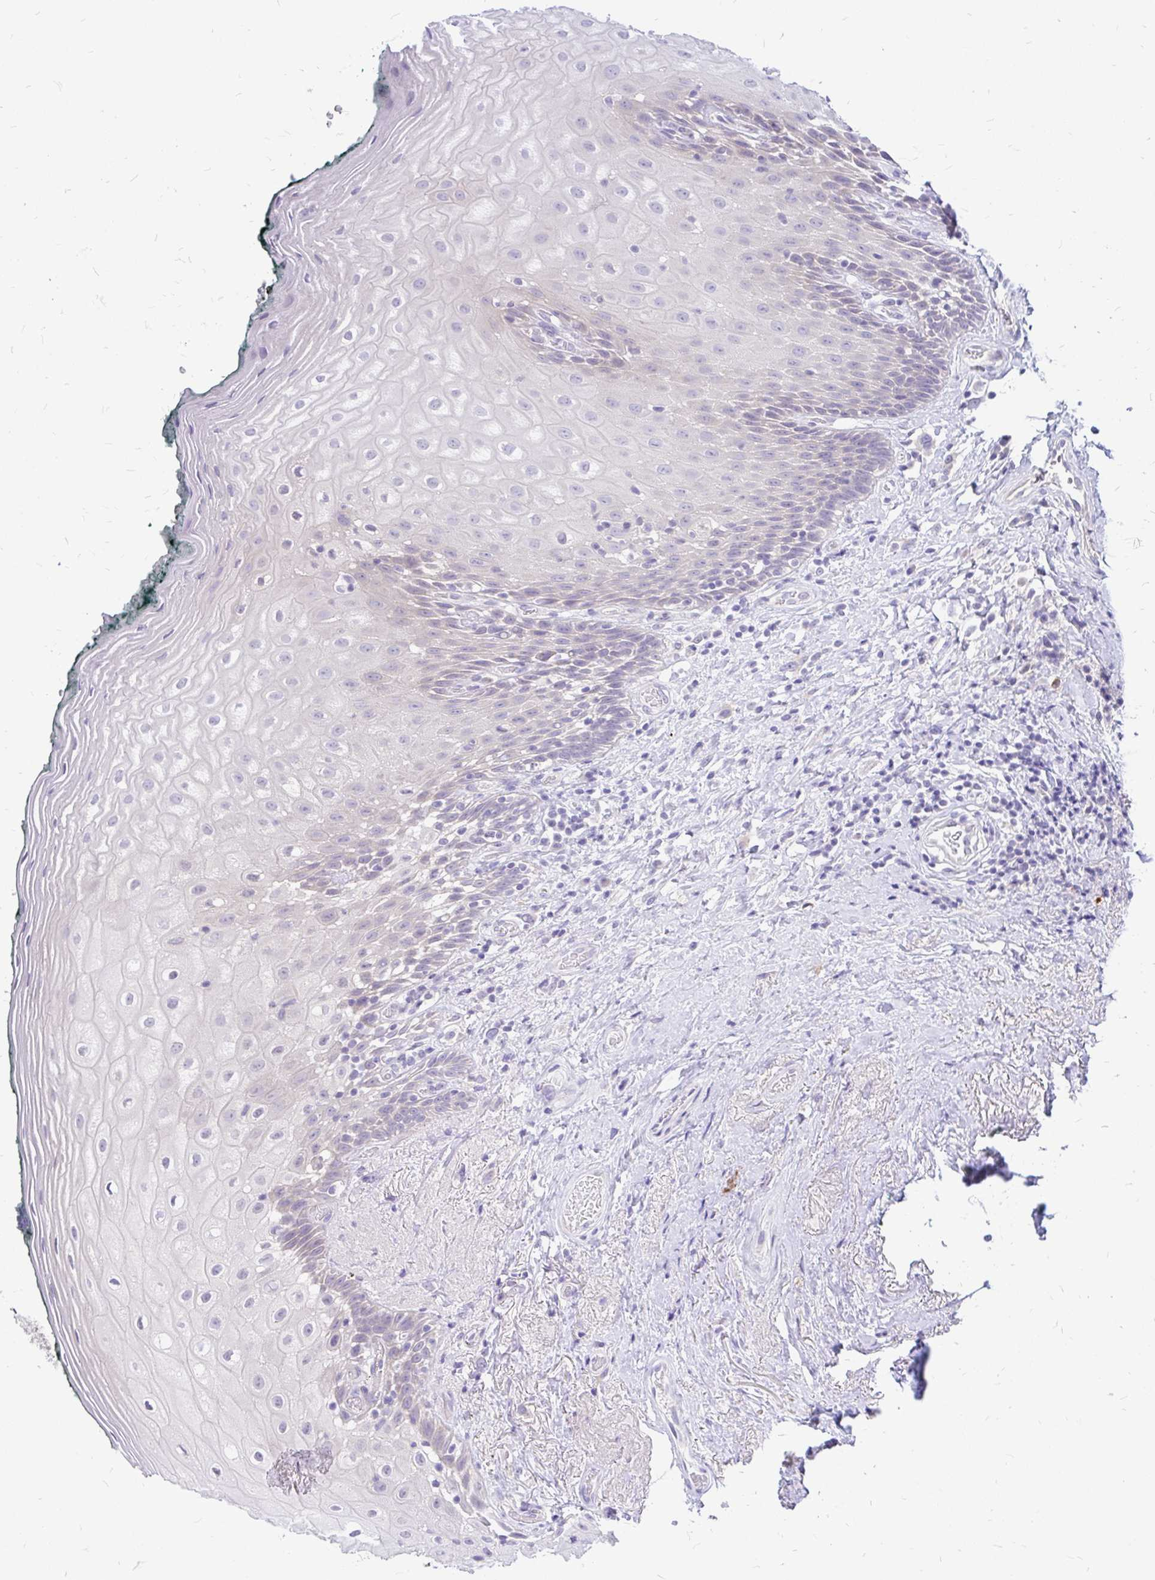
{"staining": {"intensity": "negative", "quantity": "none", "location": "none"}, "tissue": "oral mucosa", "cell_type": "Squamous epithelial cells", "image_type": "normal", "snomed": [{"axis": "morphology", "description": "Normal tissue, NOS"}, {"axis": "morphology", "description": "Squamous cell carcinoma, NOS"}, {"axis": "topography", "description": "Oral tissue"}, {"axis": "topography", "description": "Head-Neck"}], "caption": "Immunohistochemistry (IHC) micrograph of benign human oral mucosa stained for a protein (brown), which demonstrates no staining in squamous epithelial cells.", "gene": "MAP1LC3A", "patient": {"sex": "male", "age": 64}}